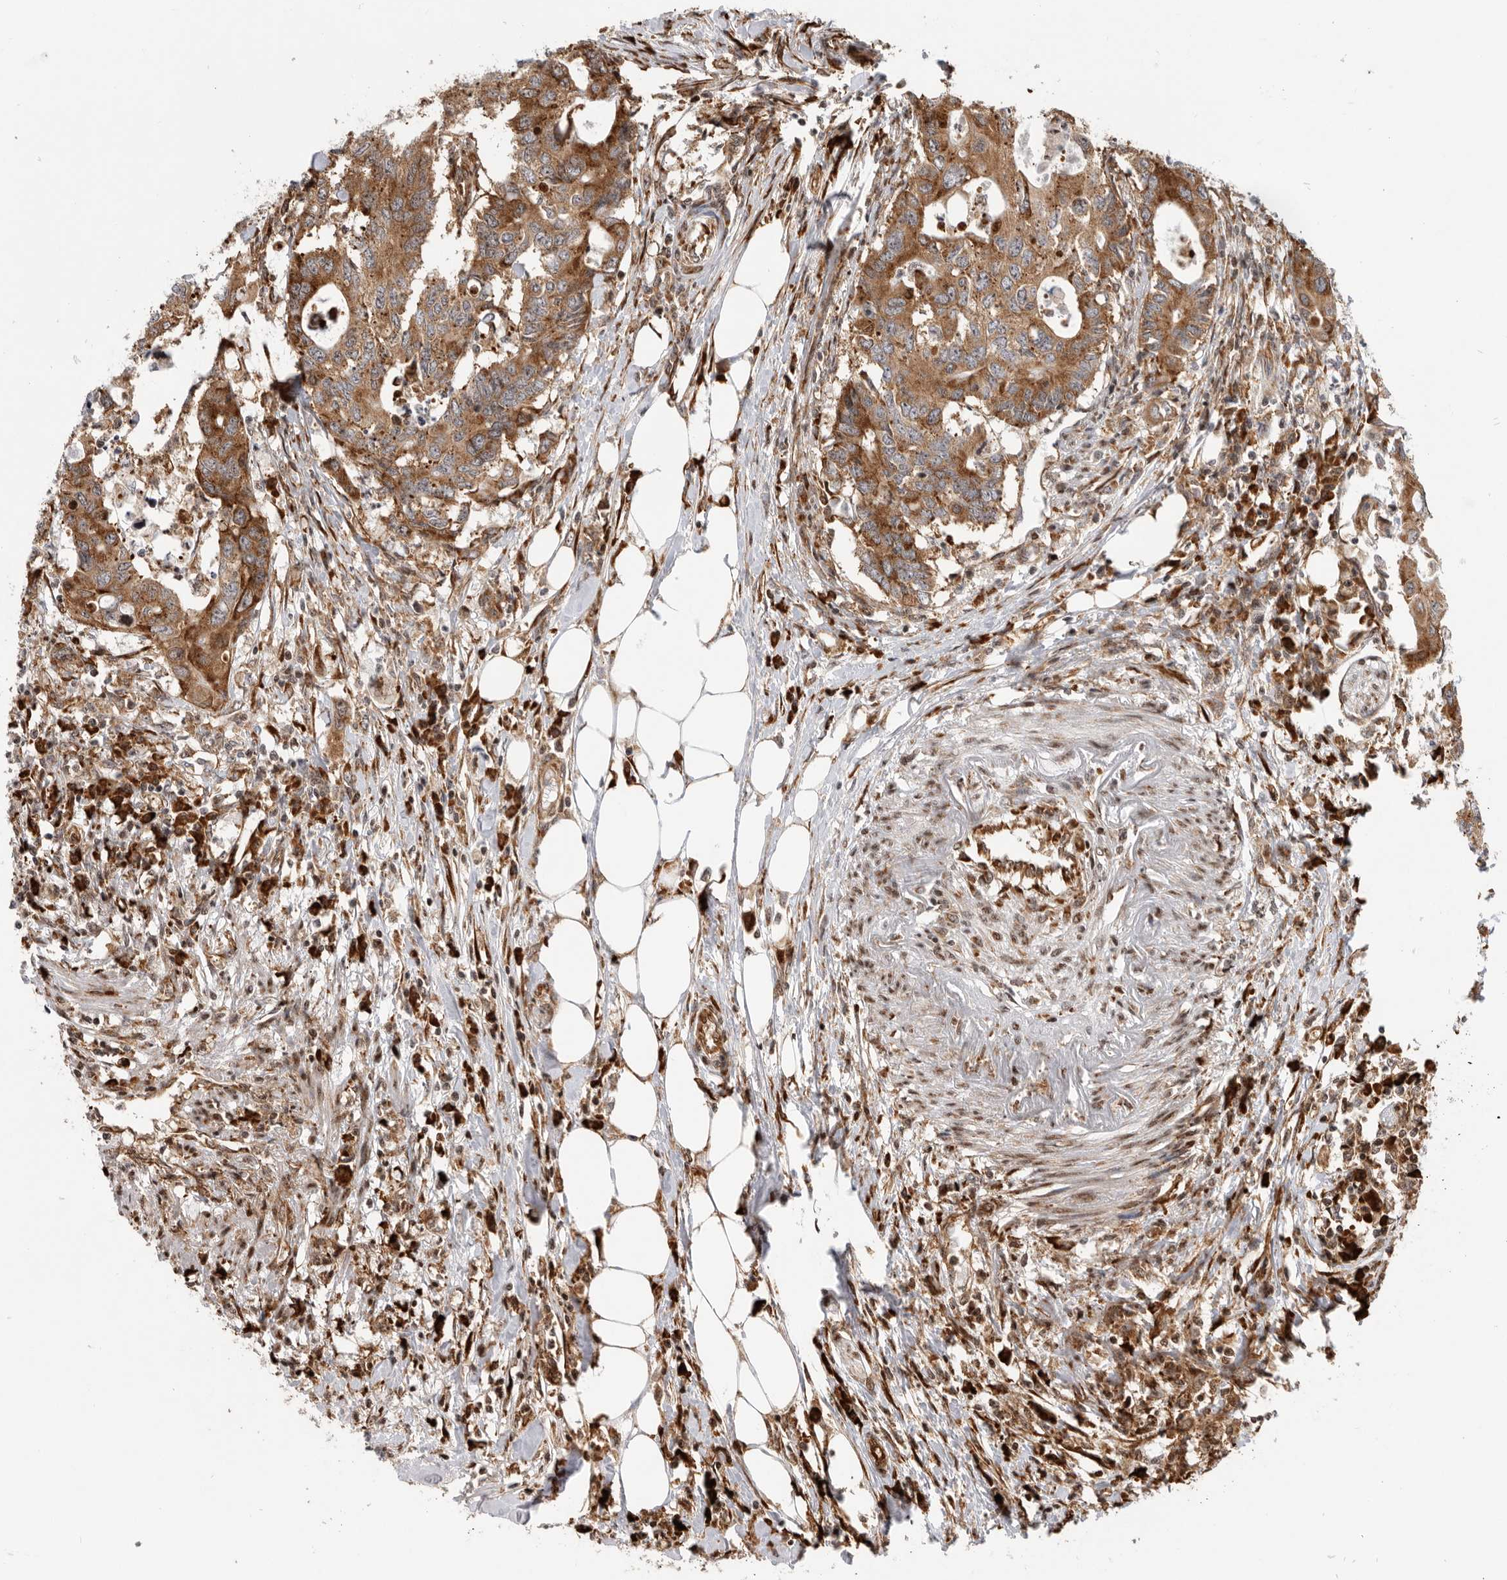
{"staining": {"intensity": "moderate", "quantity": ">75%", "location": "cytoplasmic/membranous"}, "tissue": "colorectal cancer", "cell_type": "Tumor cells", "image_type": "cancer", "snomed": [{"axis": "morphology", "description": "Adenocarcinoma, NOS"}, {"axis": "topography", "description": "Colon"}], "caption": "Tumor cells reveal medium levels of moderate cytoplasmic/membranous expression in approximately >75% of cells in human adenocarcinoma (colorectal).", "gene": "FZD3", "patient": {"sex": "male", "age": 71}}